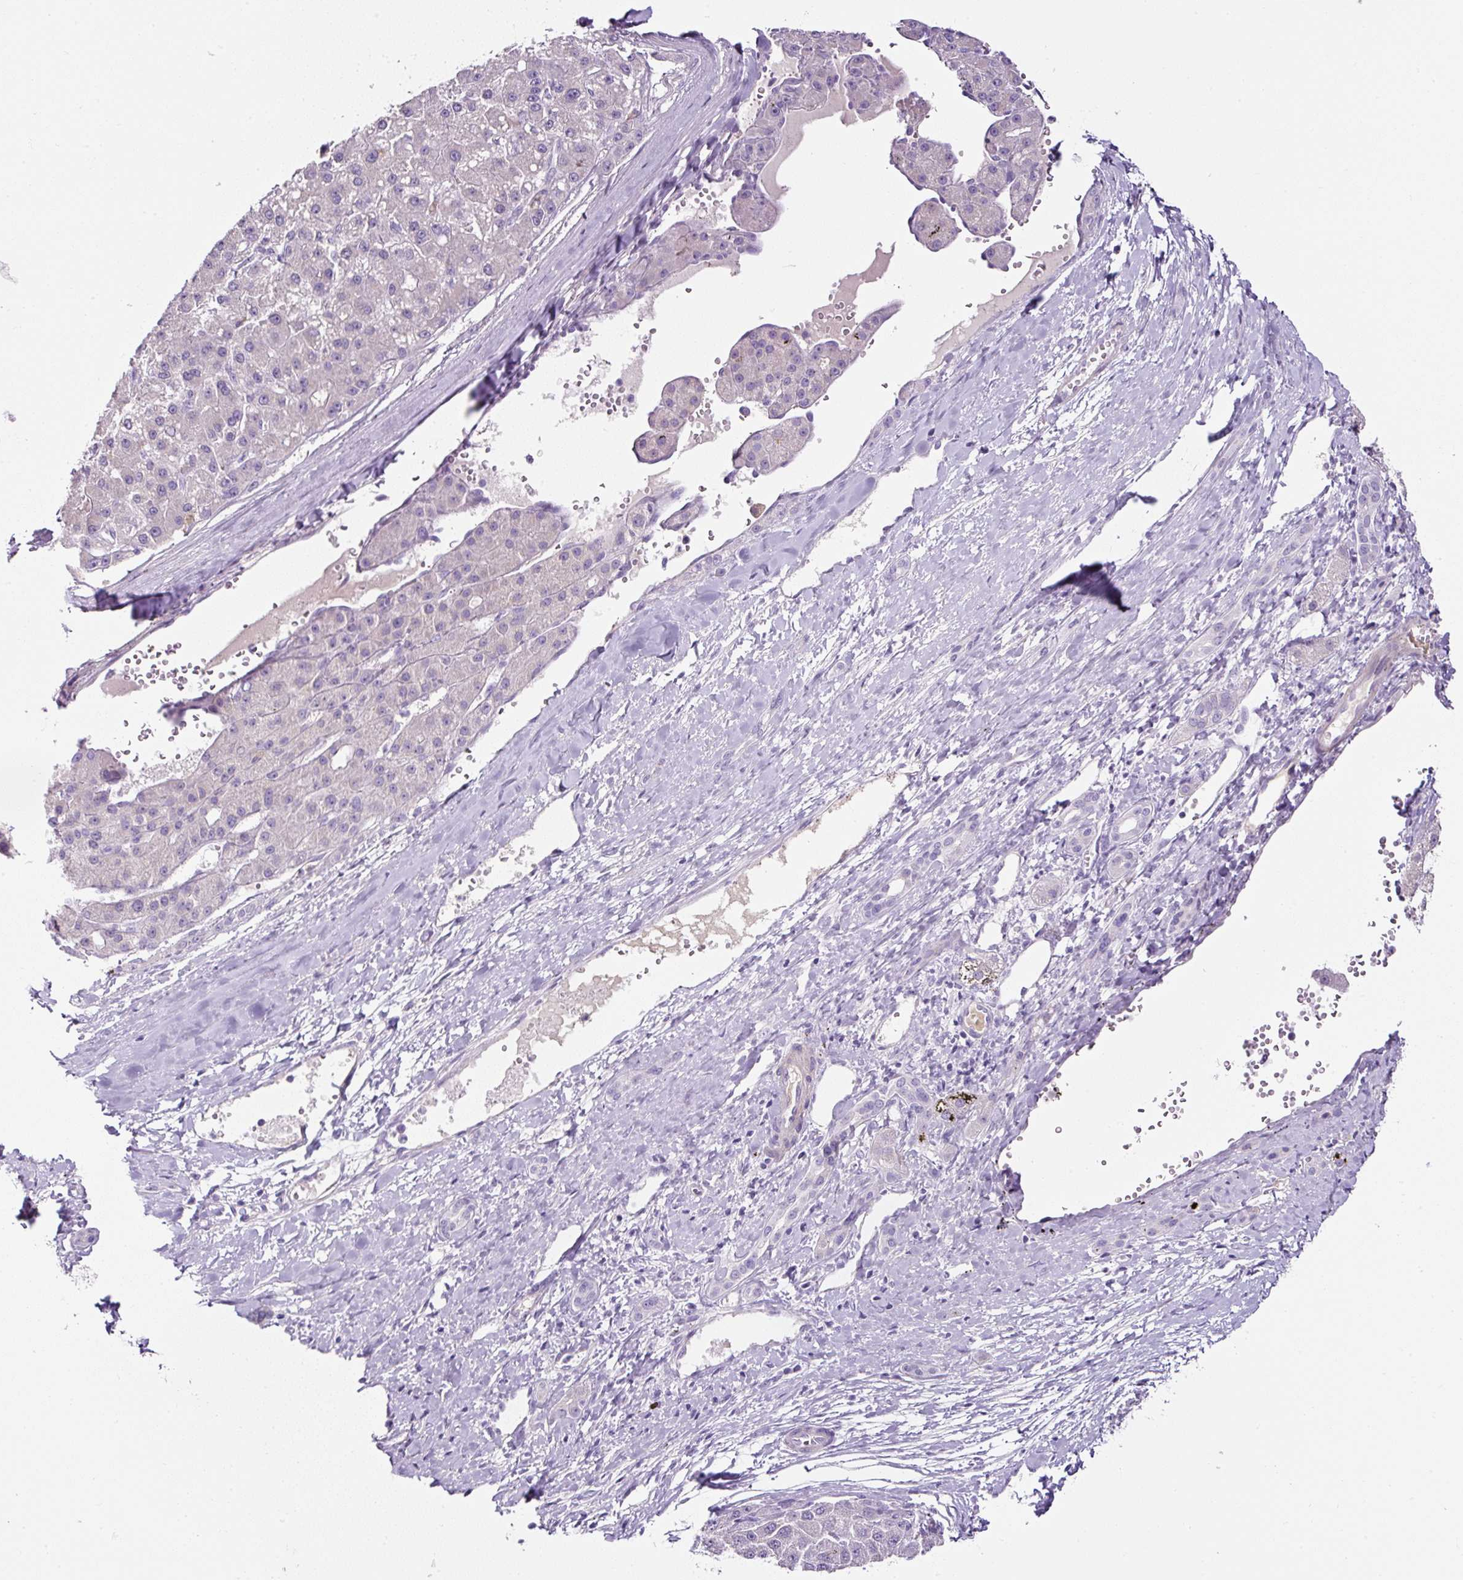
{"staining": {"intensity": "negative", "quantity": "none", "location": "none"}, "tissue": "liver cancer", "cell_type": "Tumor cells", "image_type": "cancer", "snomed": [{"axis": "morphology", "description": "Carcinoma, Hepatocellular, NOS"}, {"axis": "topography", "description": "Liver"}], "caption": "Tumor cells show no significant protein staining in hepatocellular carcinoma (liver).", "gene": "OR14A2", "patient": {"sex": "male", "age": 67}}